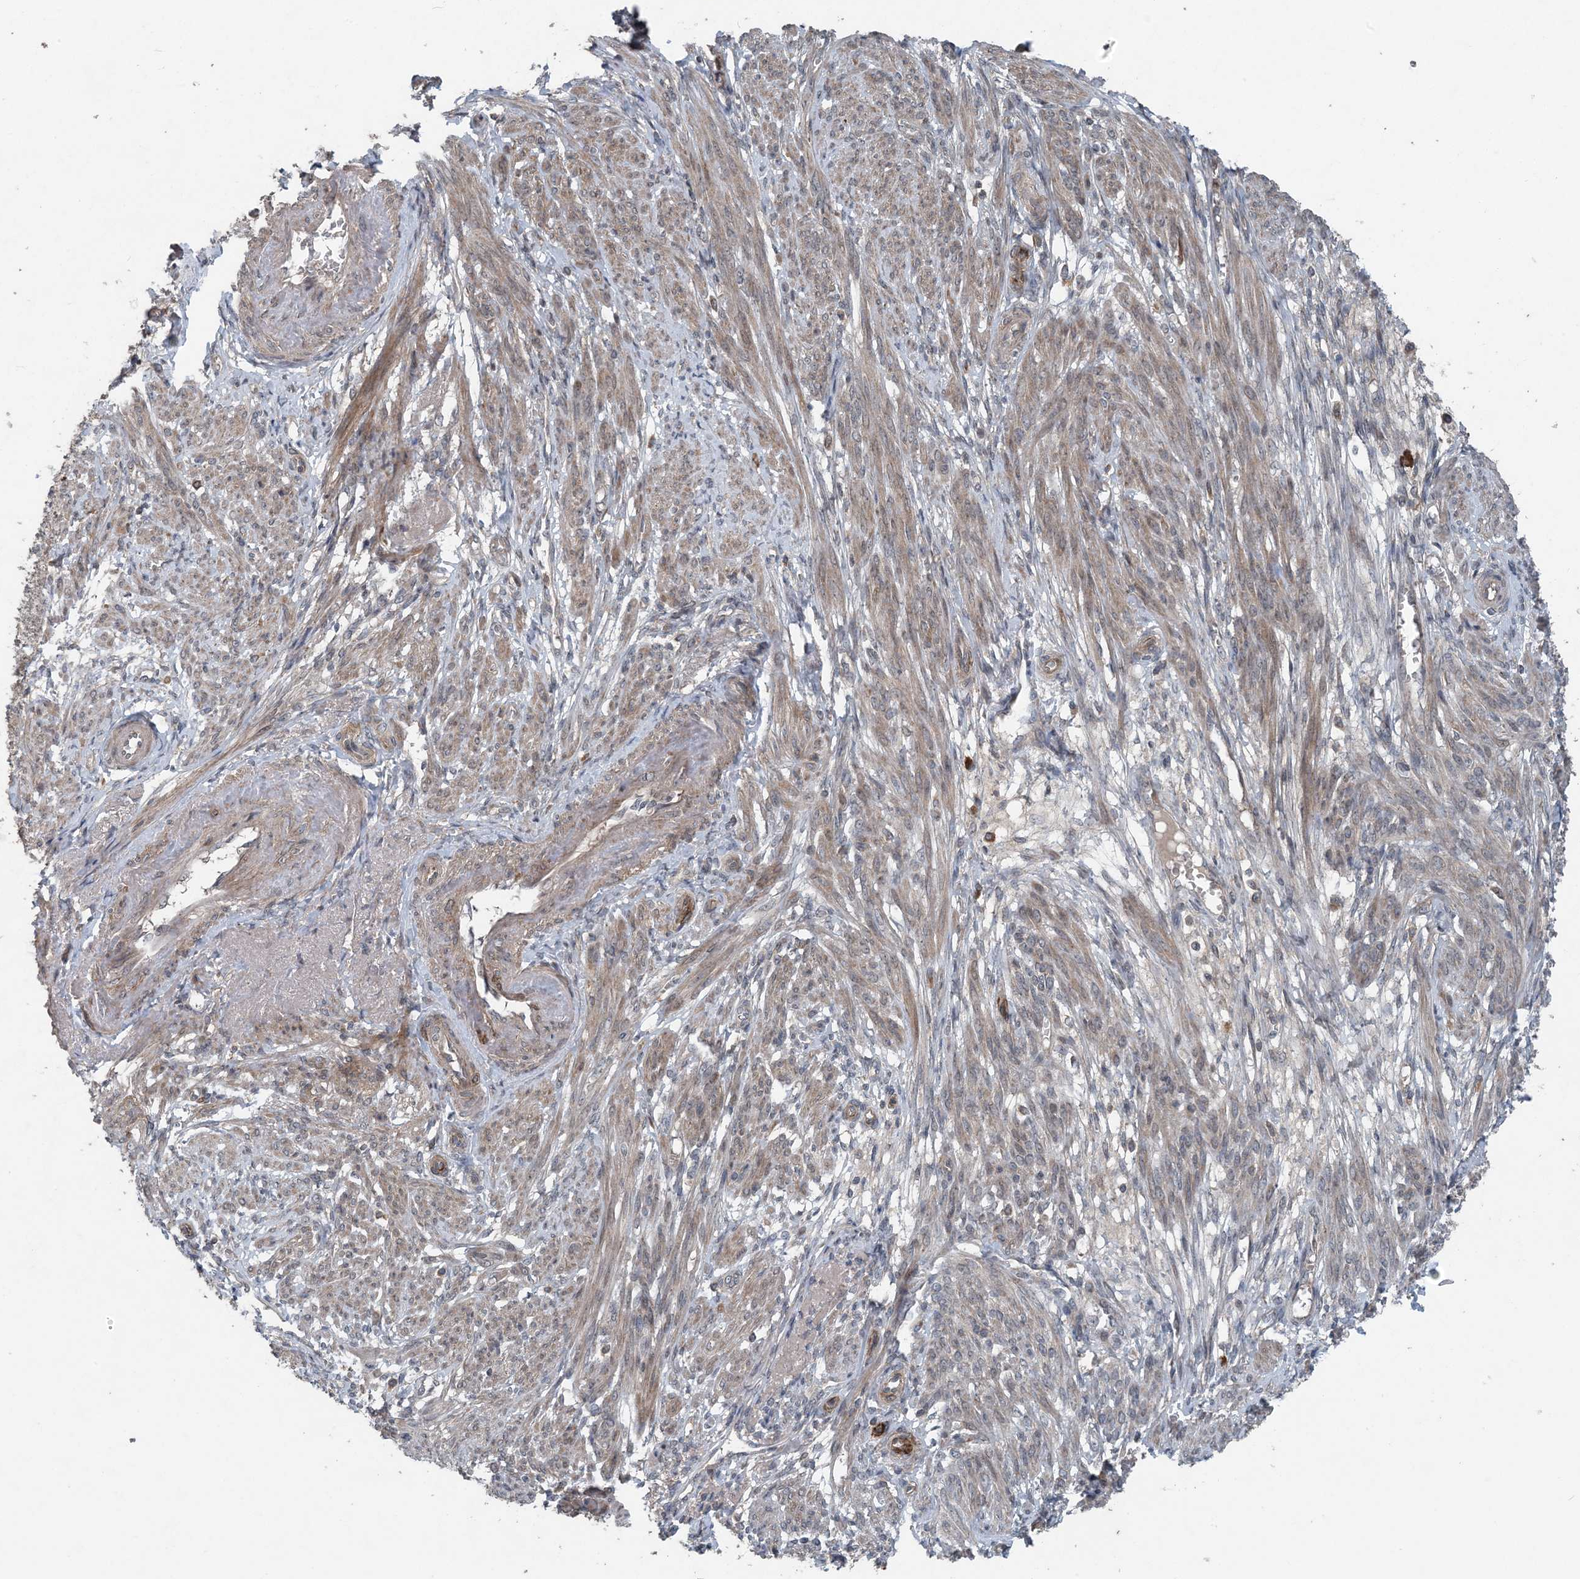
{"staining": {"intensity": "moderate", "quantity": ">75%", "location": "cytoplasmic/membranous"}, "tissue": "smooth muscle", "cell_type": "Smooth muscle cells", "image_type": "normal", "snomed": [{"axis": "morphology", "description": "Normal tissue, NOS"}, {"axis": "topography", "description": "Smooth muscle"}], "caption": "Protein expression analysis of normal human smooth muscle reveals moderate cytoplasmic/membranous expression in about >75% of smooth muscle cells.", "gene": "MYO9B", "patient": {"sex": "female", "age": 39}}